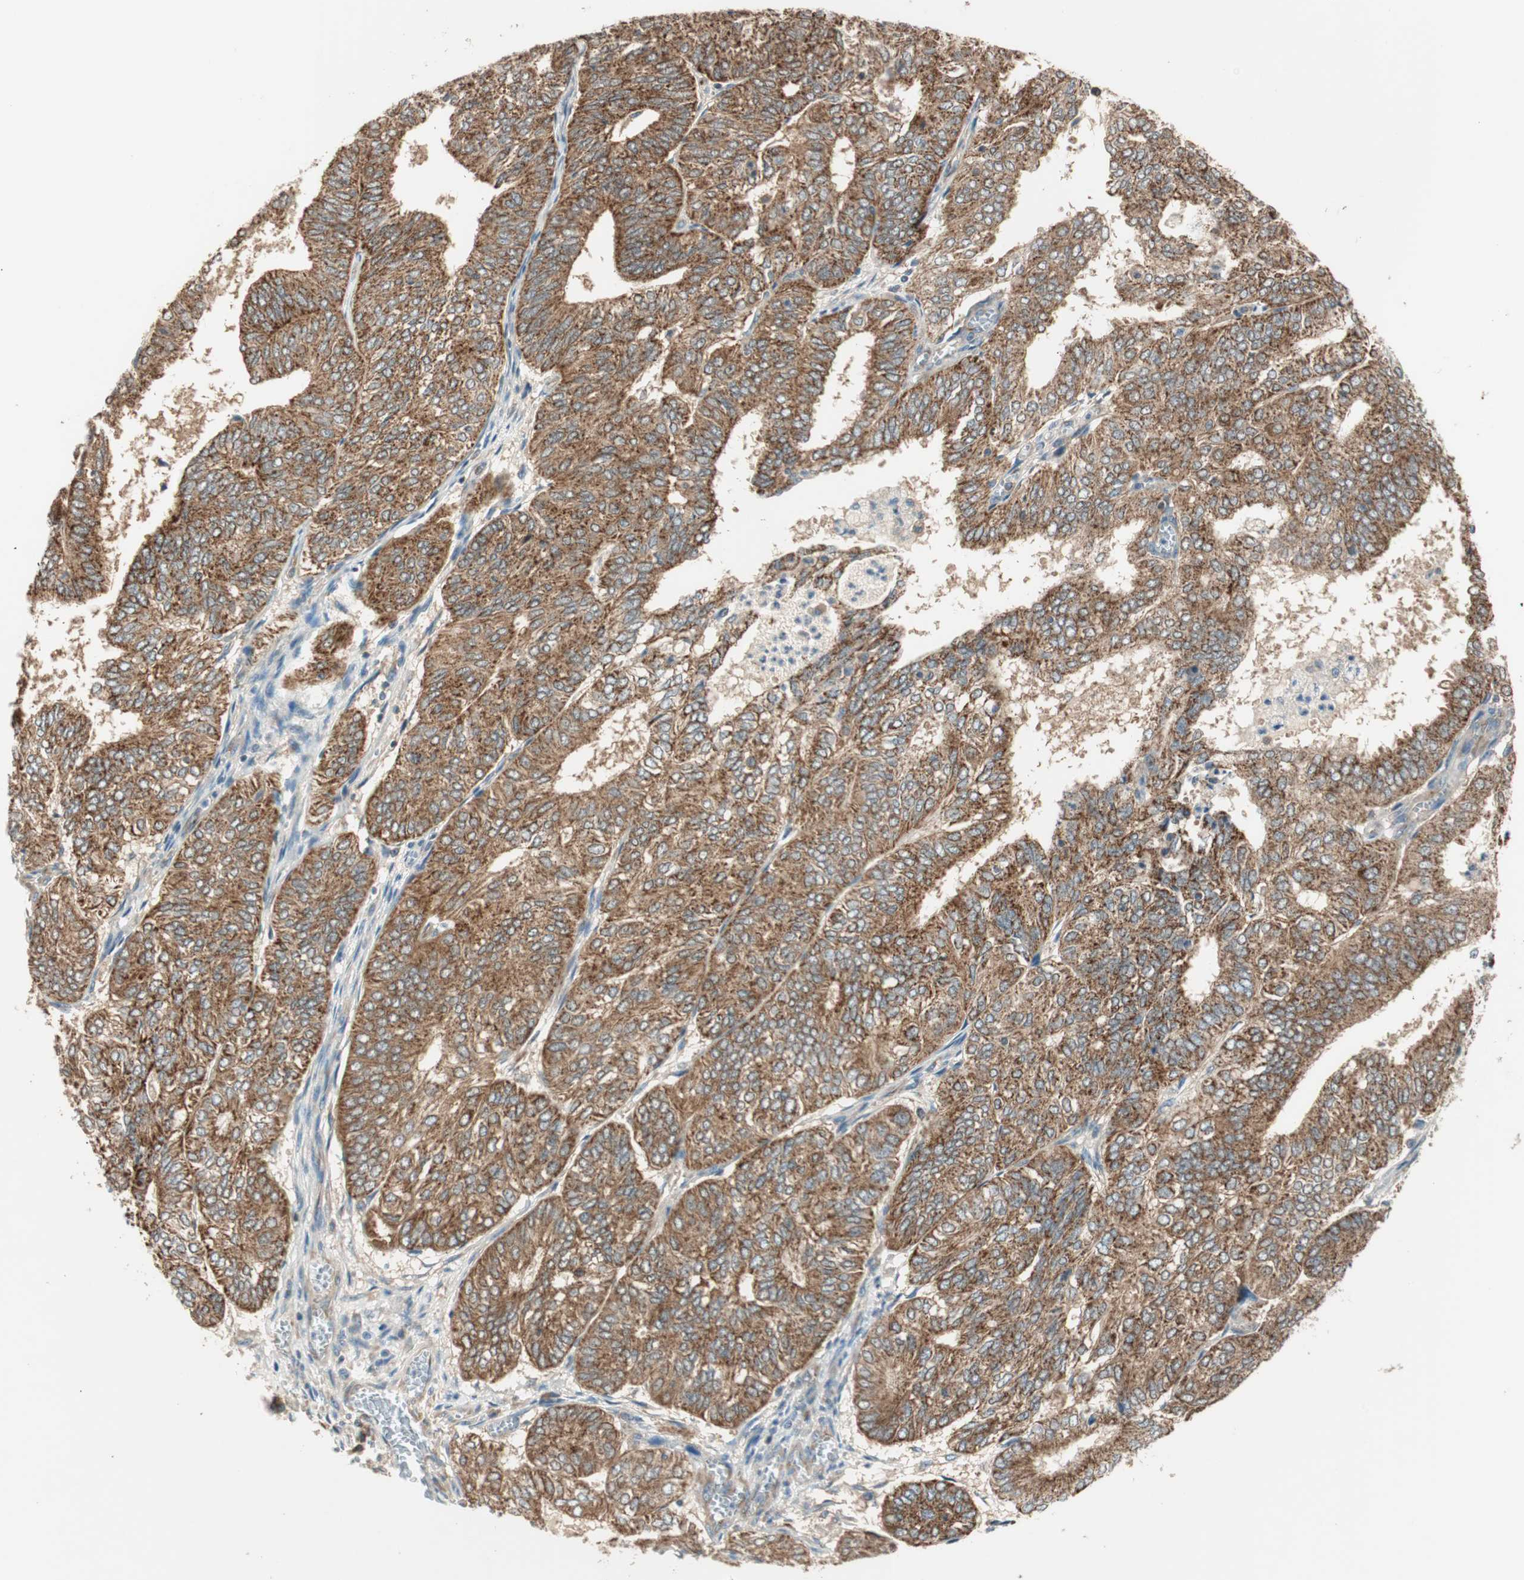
{"staining": {"intensity": "strong", "quantity": ">75%", "location": "cytoplasmic/membranous"}, "tissue": "endometrial cancer", "cell_type": "Tumor cells", "image_type": "cancer", "snomed": [{"axis": "morphology", "description": "Adenocarcinoma, NOS"}, {"axis": "topography", "description": "Uterus"}], "caption": "Brown immunohistochemical staining in human endometrial adenocarcinoma reveals strong cytoplasmic/membranous expression in about >75% of tumor cells. (IHC, brightfield microscopy, high magnification).", "gene": "CC2D1A", "patient": {"sex": "female", "age": 60}}